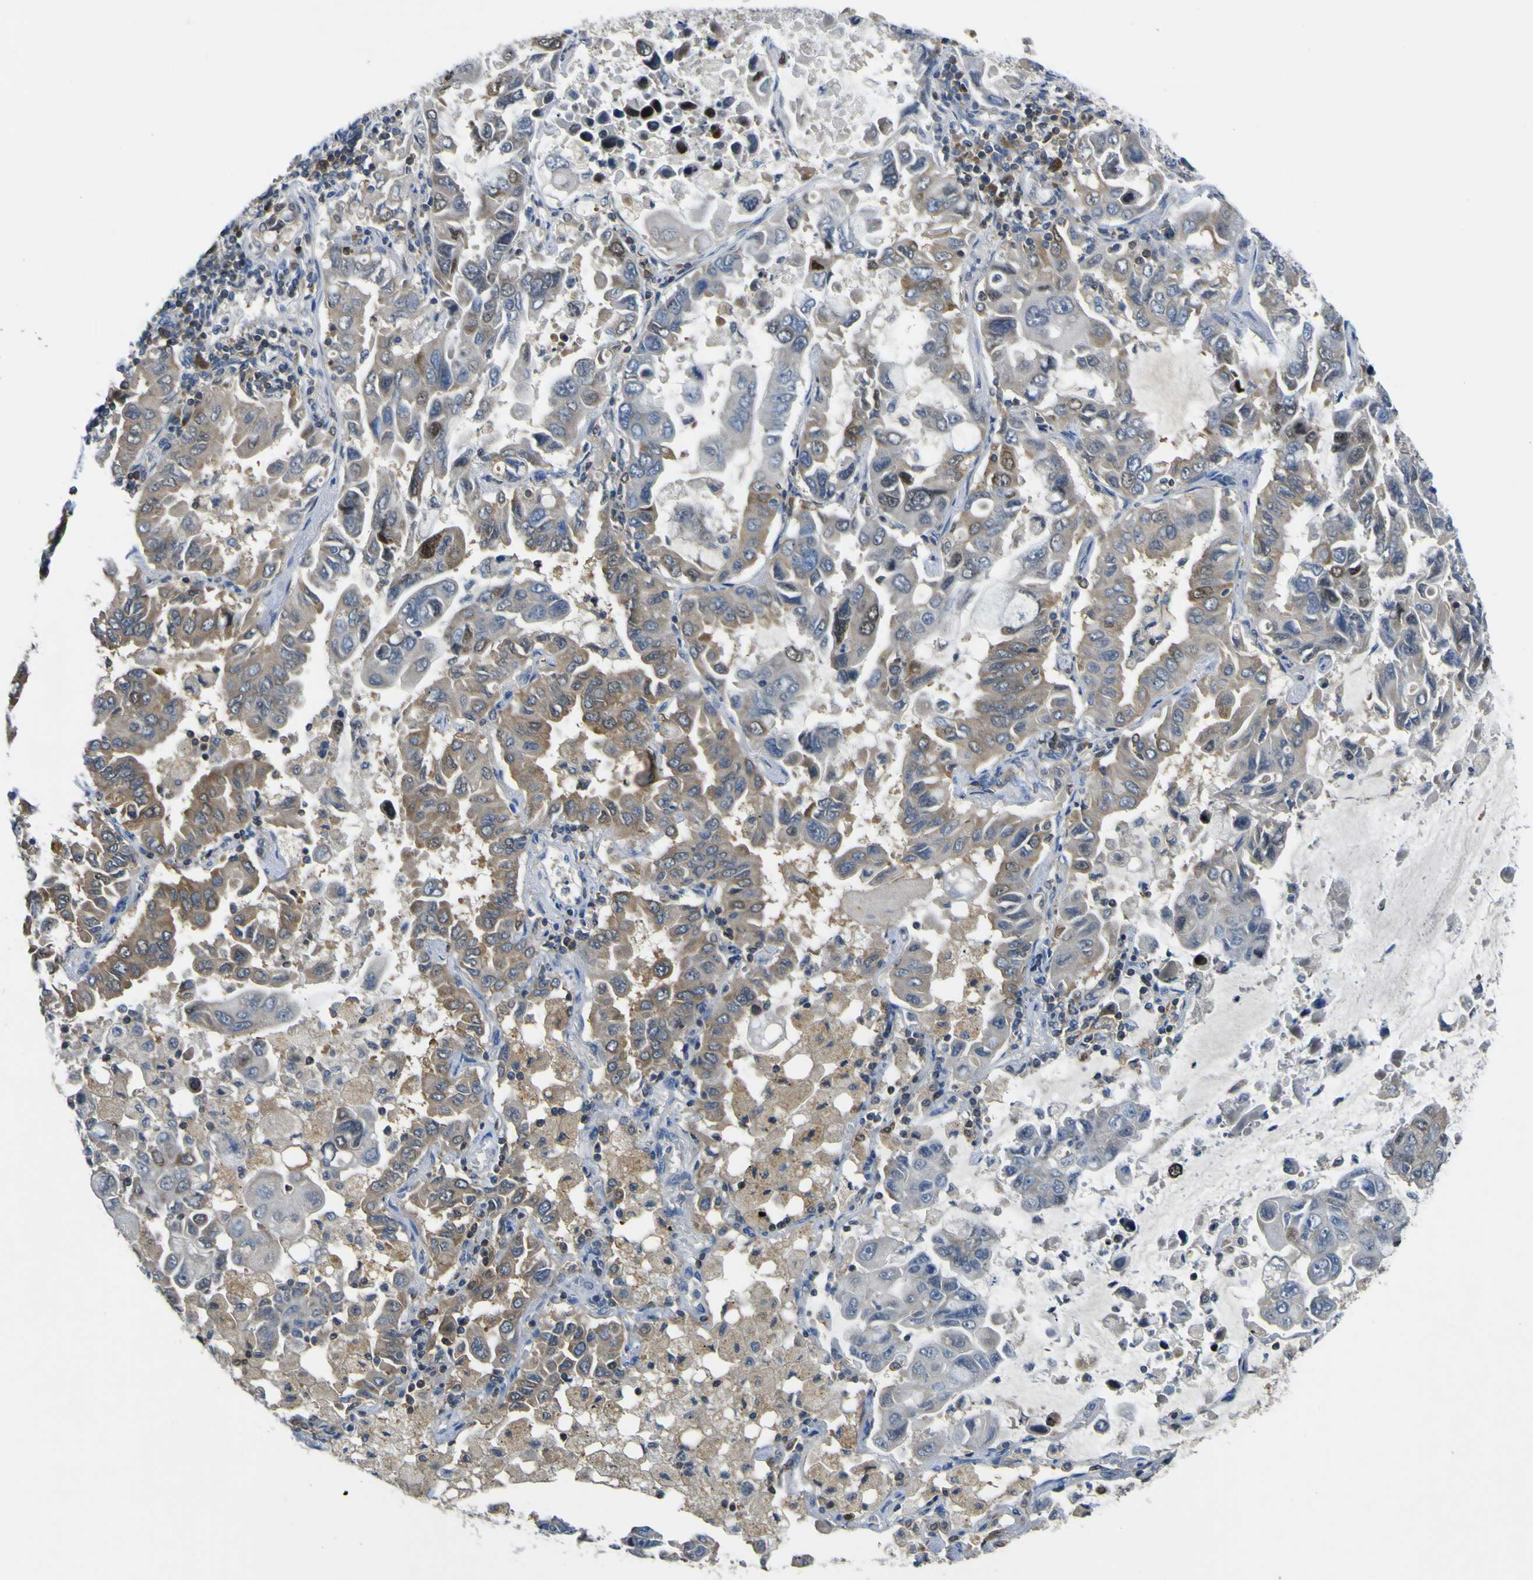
{"staining": {"intensity": "moderate", "quantity": ">75%", "location": "cytoplasmic/membranous"}, "tissue": "lung cancer", "cell_type": "Tumor cells", "image_type": "cancer", "snomed": [{"axis": "morphology", "description": "Adenocarcinoma, NOS"}, {"axis": "topography", "description": "Lung"}], "caption": "This image reveals lung cancer (adenocarcinoma) stained with immunohistochemistry (IHC) to label a protein in brown. The cytoplasmic/membranous of tumor cells show moderate positivity for the protein. Nuclei are counter-stained blue.", "gene": "EML2", "patient": {"sex": "male", "age": 64}}